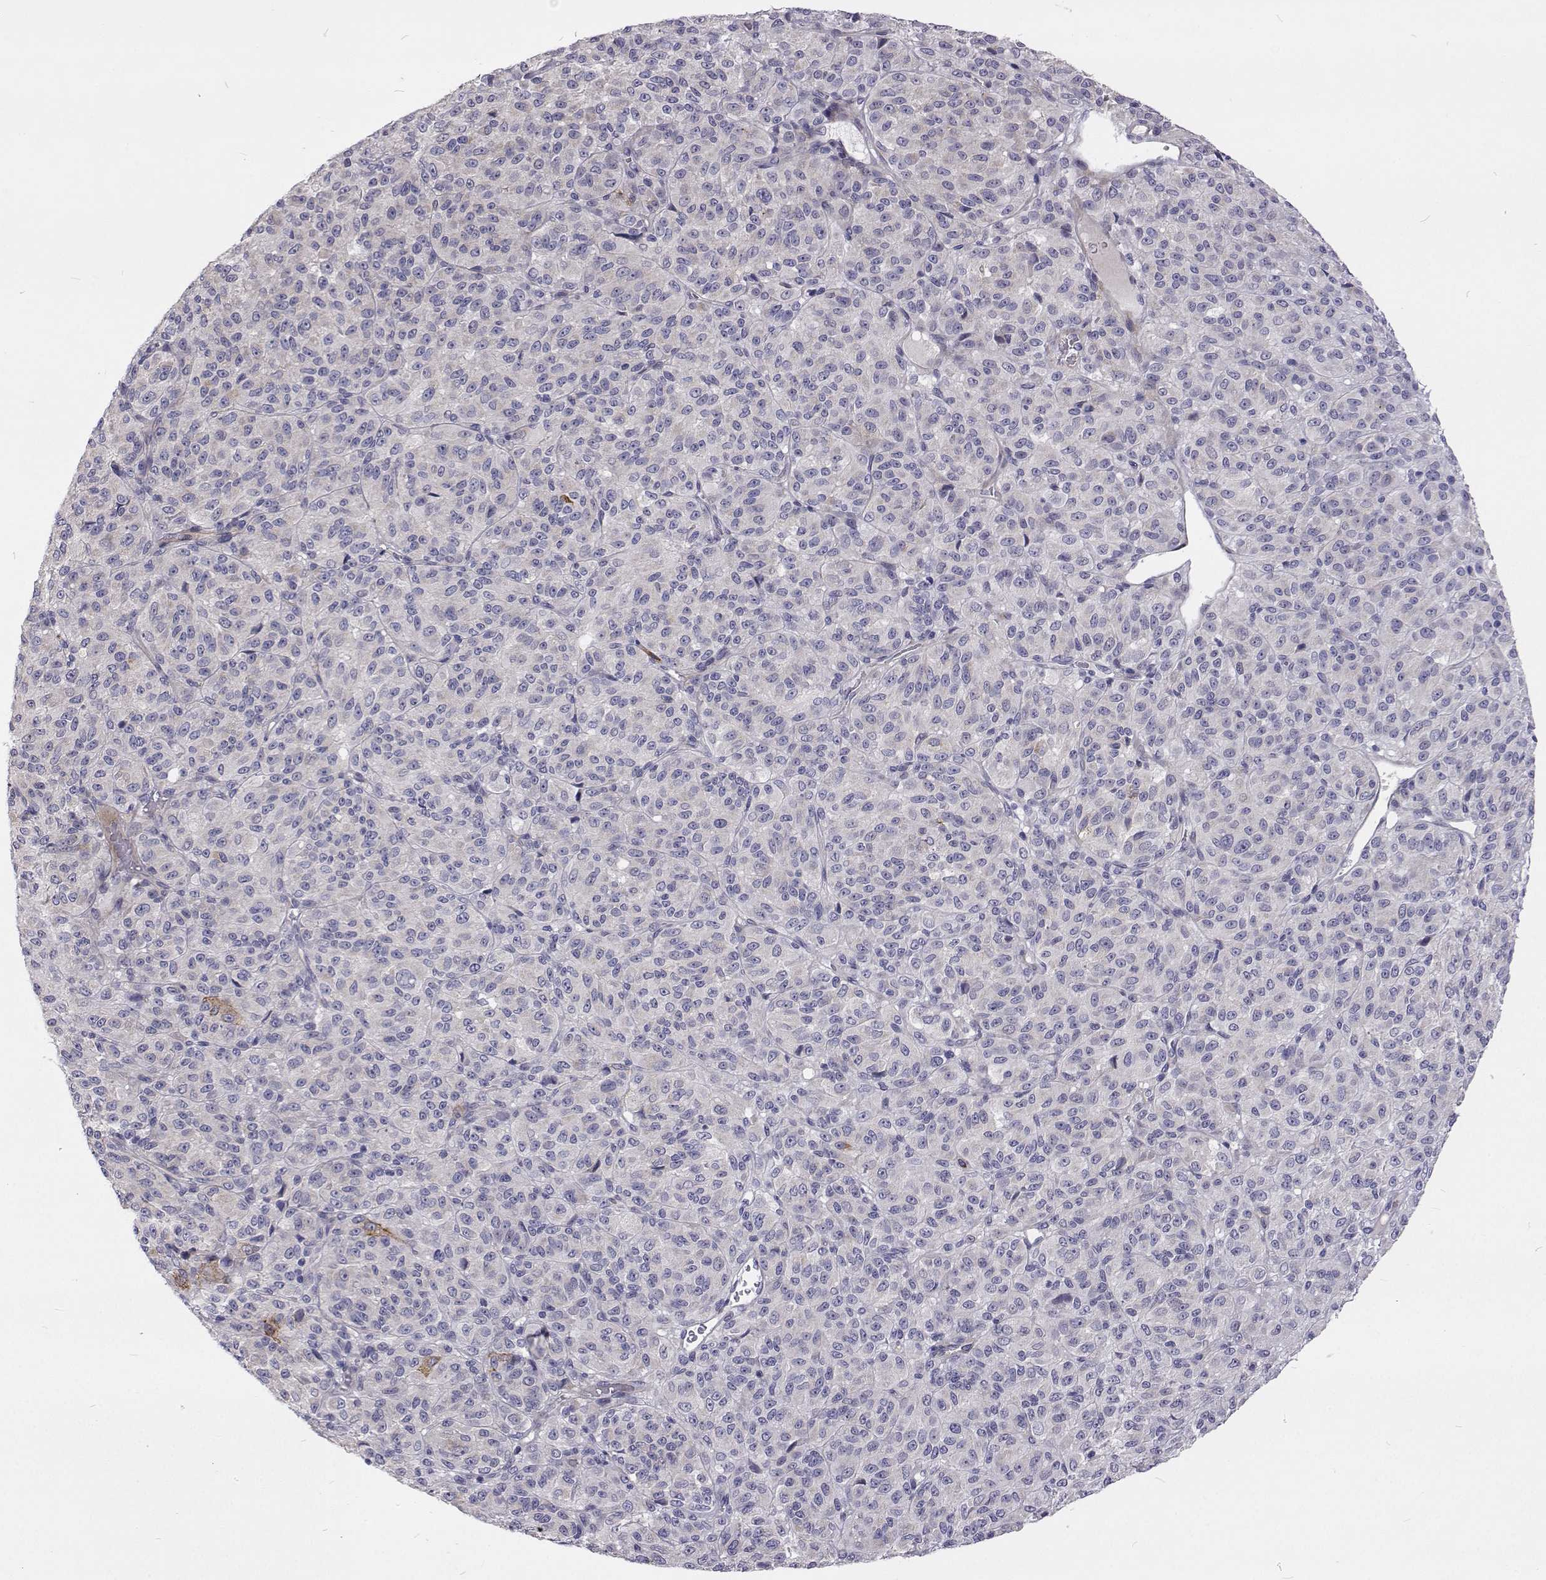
{"staining": {"intensity": "negative", "quantity": "none", "location": "none"}, "tissue": "melanoma", "cell_type": "Tumor cells", "image_type": "cancer", "snomed": [{"axis": "morphology", "description": "Malignant melanoma, Metastatic site"}, {"axis": "topography", "description": "Brain"}], "caption": "Tumor cells are negative for protein expression in human melanoma.", "gene": "NPR3", "patient": {"sex": "female", "age": 56}}